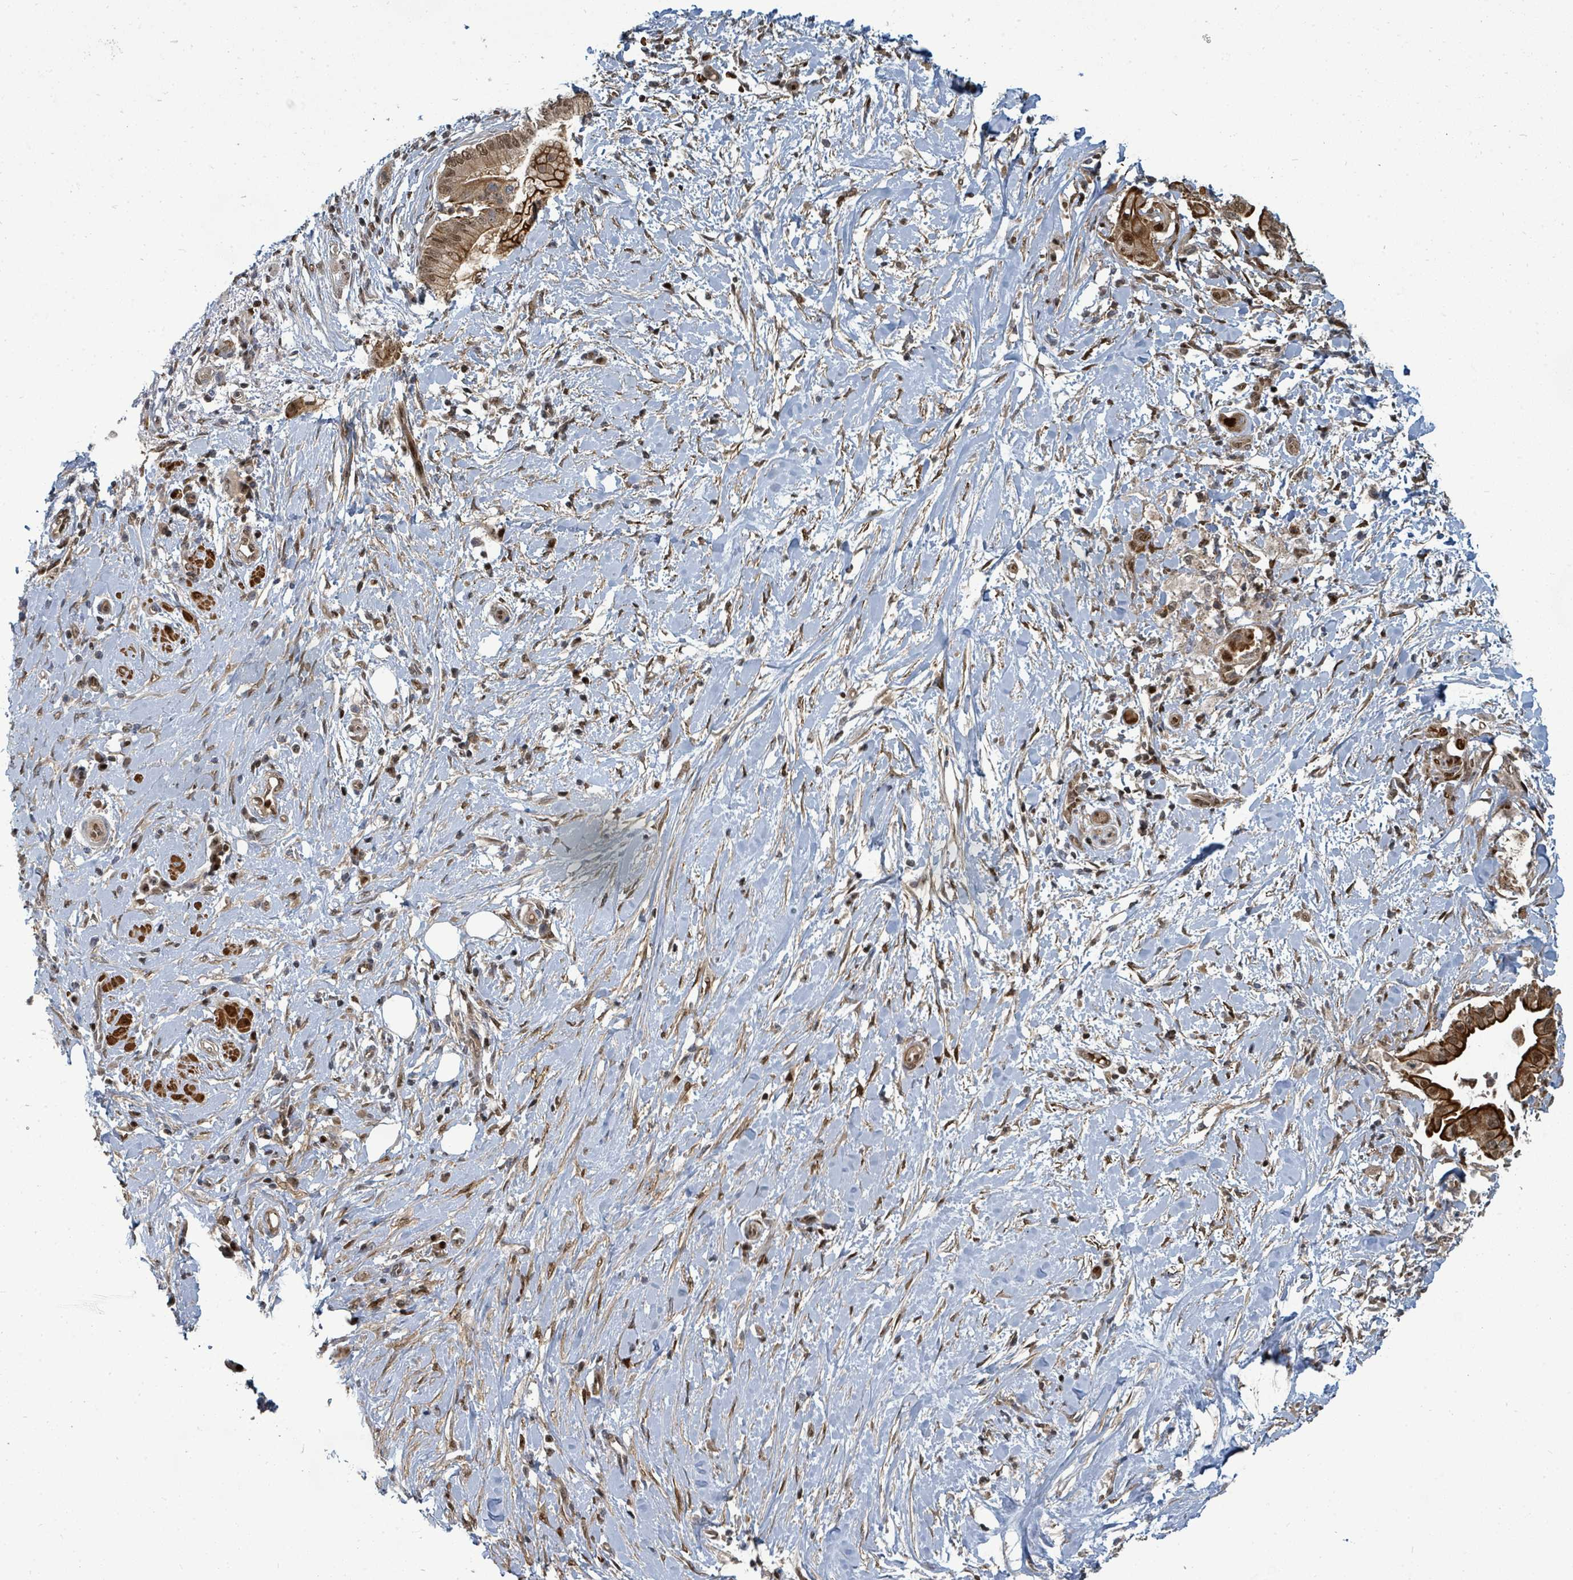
{"staining": {"intensity": "strong", "quantity": ">75%", "location": "cytoplasmic/membranous,nuclear"}, "tissue": "pancreatic cancer", "cell_type": "Tumor cells", "image_type": "cancer", "snomed": [{"axis": "morphology", "description": "Adenocarcinoma, NOS"}, {"axis": "topography", "description": "Pancreas"}], "caption": "Protein staining demonstrates strong cytoplasmic/membranous and nuclear positivity in approximately >75% of tumor cells in pancreatic cancer (adenocarcinoma).", "gene": "TRDMT1", "patient": {"sex": "male", "age": 68}}